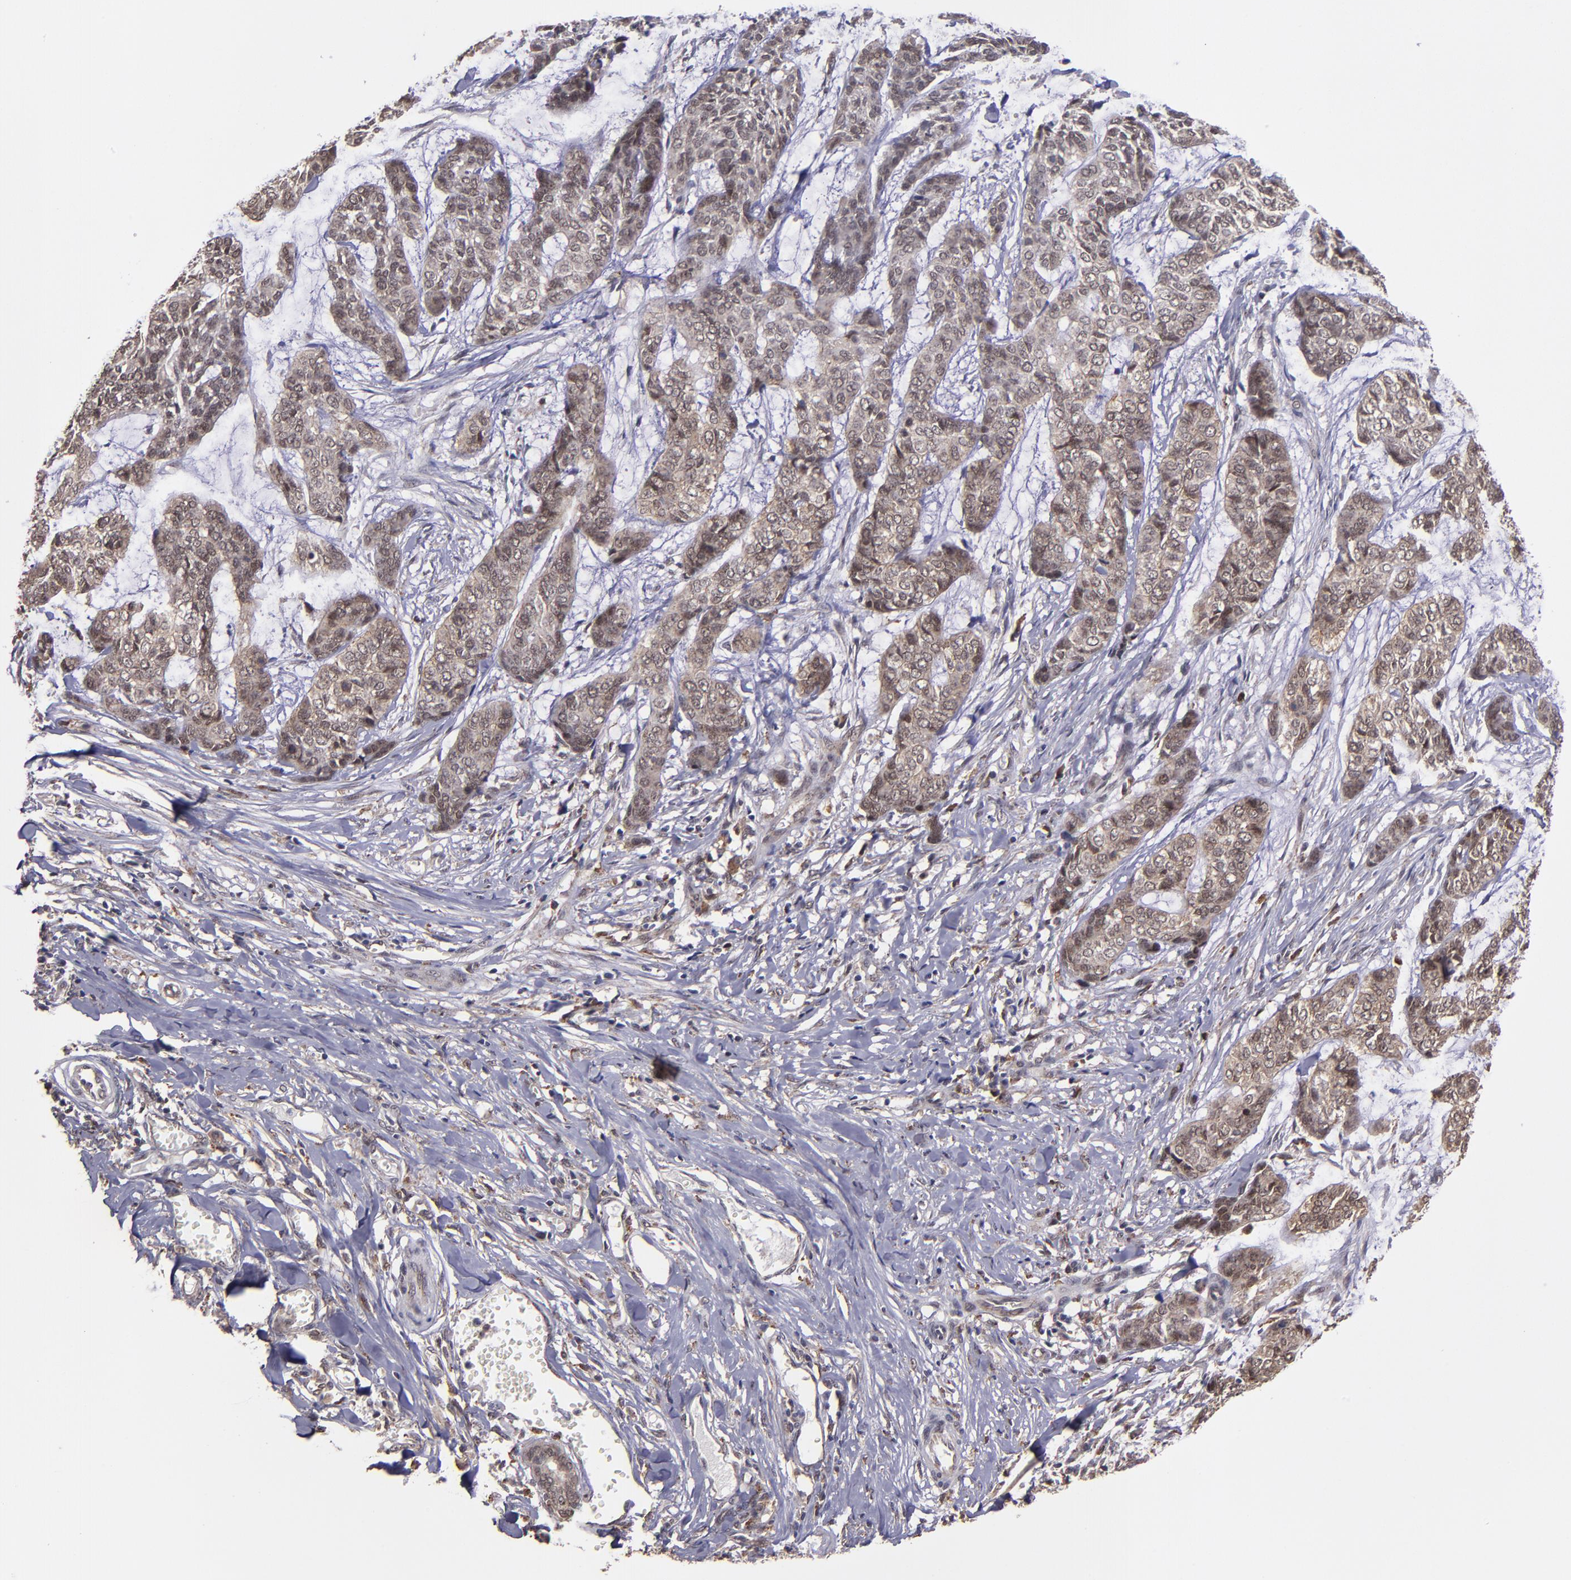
{"staining": {"intensity": "moderate", "quantity": ">75%", "location": "cytoplasmic/membranous,nuclear"}, "tissue": "skin cancer", "cell_type": "Tumor cells", "image_type": "cancer", "snomed": [{"axis": "morphology", "description": "Basal cell carcinoma"}, {"axis": "topography", "description": "Skin"}], "caption": "Basal cell carcinoma (skin) tissue demonstrates moderate cytoplasmic/membranous and nuclear staining in approximately >75% of tumor cells Using DAB (brown) and hematoxylin (blue) stains, captured at high magnification using brightfield microscopy.", "gene": "SIPA1L1", "patient": {"sex": "female", "age": 64}}